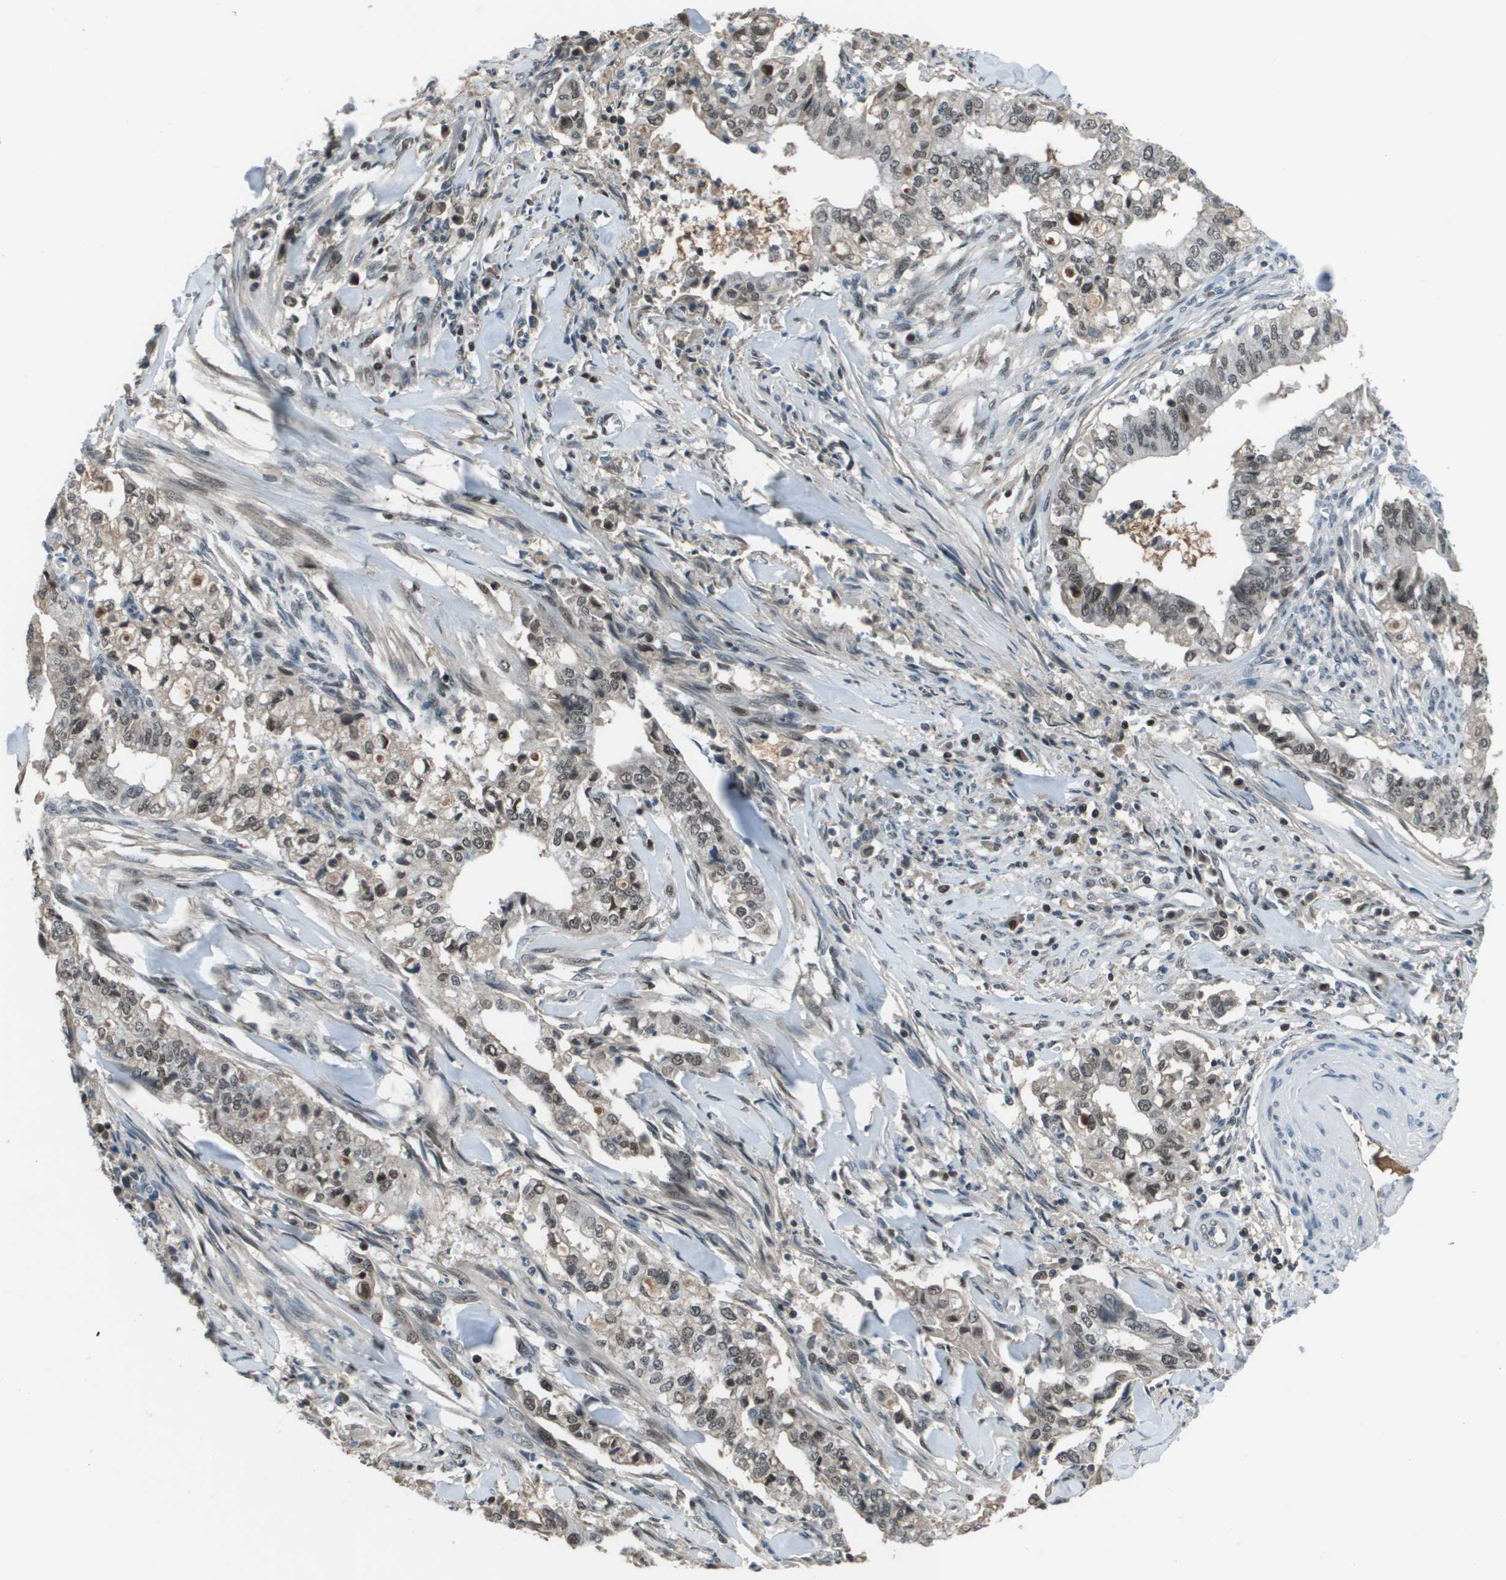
{"staining": {"intensity": "moderate", "quantity": "<25%", "location": "nuclear"}, "tissue": "cervical cancer", "cell_type": "Tumor cells", "image_type": "cancer", "snomed": [{"axis": "morphology", "description": "Adenocarcinoma, NOS"}, {"axis": "topography", "description": "Cervix"}], "caption": "The photomicrograph displays a brown stain indicating the presence of a protein in the nuclear of tumor cells in adenocarcinoma (cervical). (brown staining indicates protein expression, while blue staining denotes nuclei).", "gene": "THRAP3", "patient": {"sex": "female", "age": 44}}